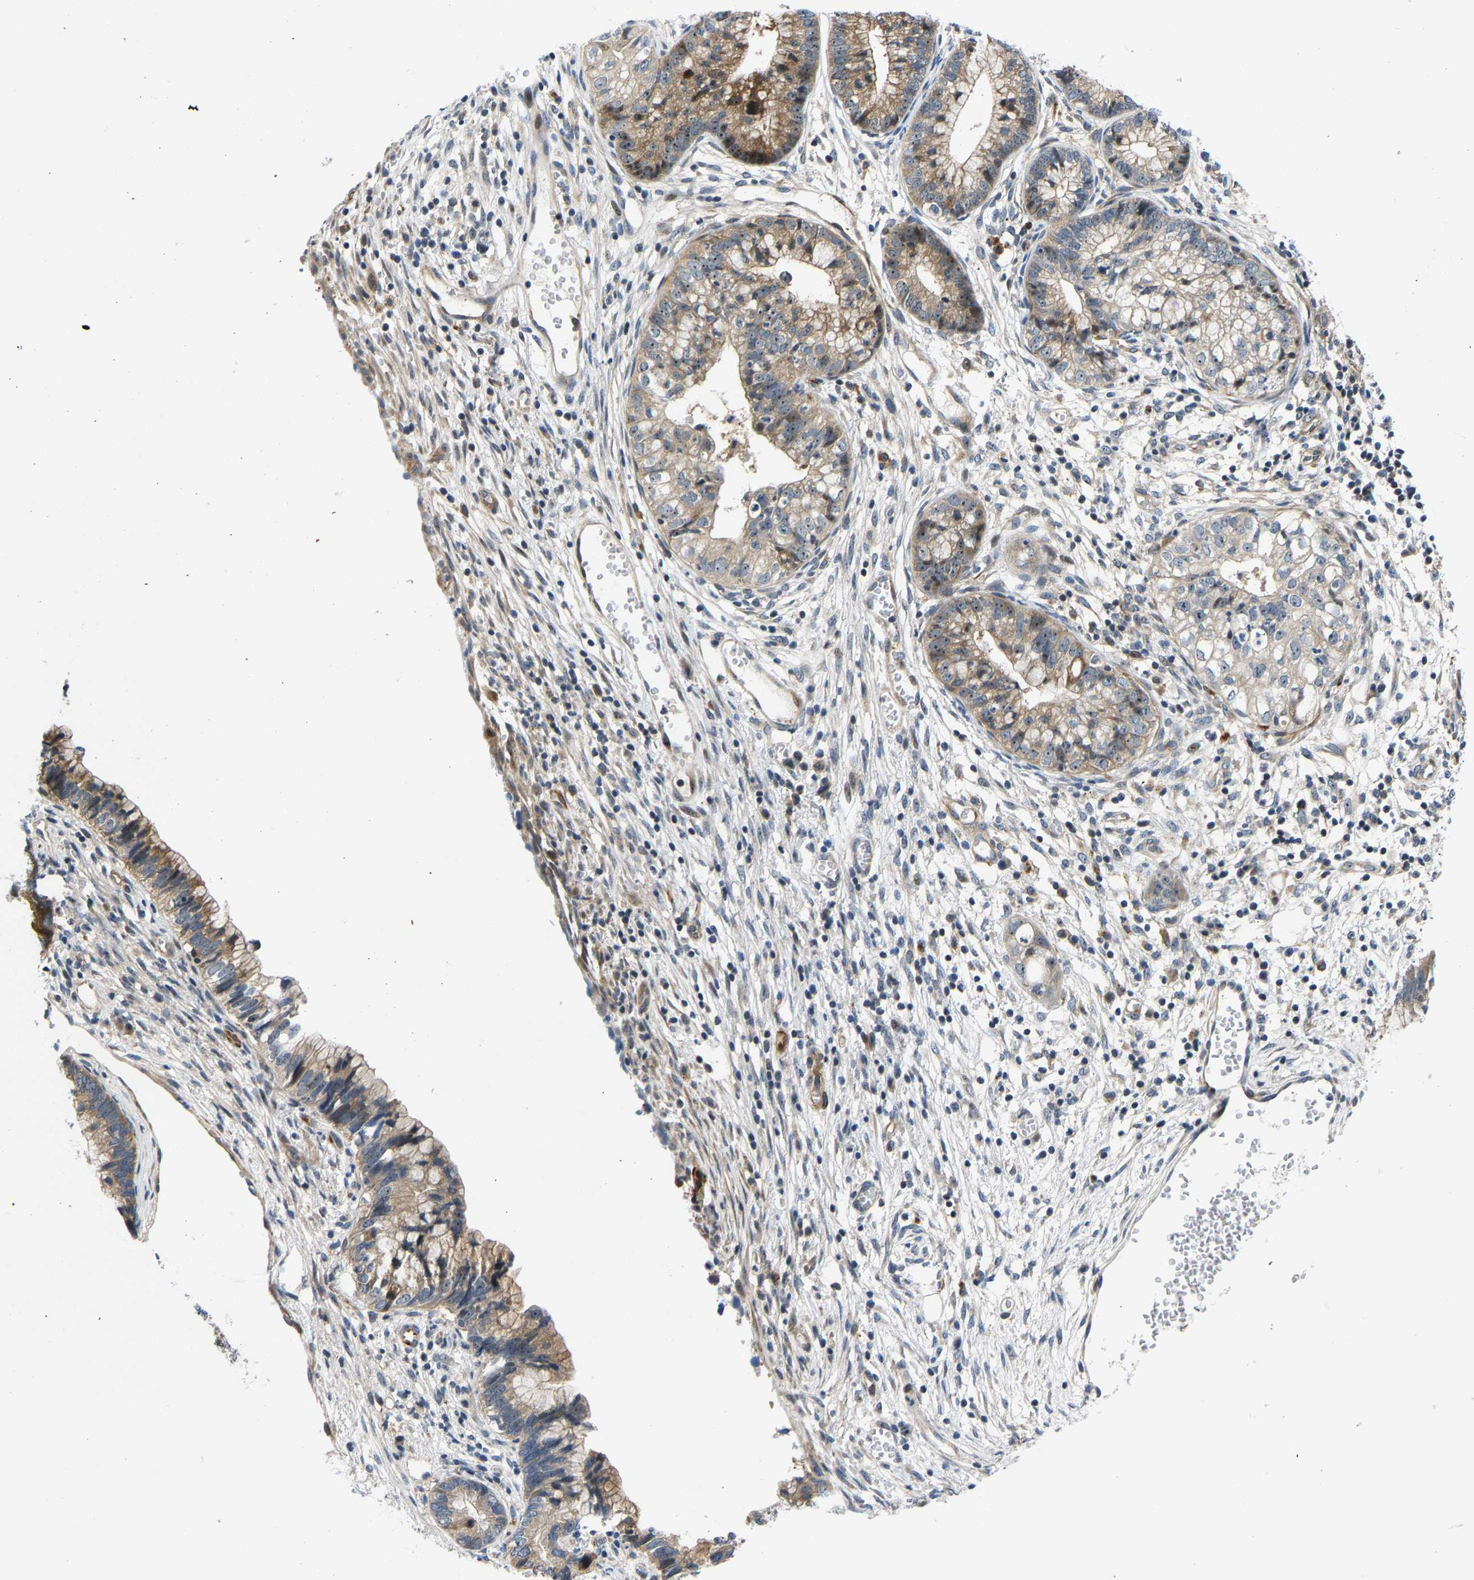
{"staining": {"intensity": "moderate", "quantity": ">75%", "location": "cytoplasmic/membranous,nuclear"}, "tissue": "cervical cancer", "cell_type": "Tumor cells", "image_type": "cancer", "snomed": [{"axis": "morphology", "description": "Adenocarcinoma, NOS"}, {"axis": "topography", "description": "Cervix"}], "caption": "Tumor cells display moderate cytoplasmic/membranous and nuclear expression in approximately >75% of cells in adenocarcinoma (cervical).", "gene": "RESF1", "patient": {"sex": "female", "age": 44}}